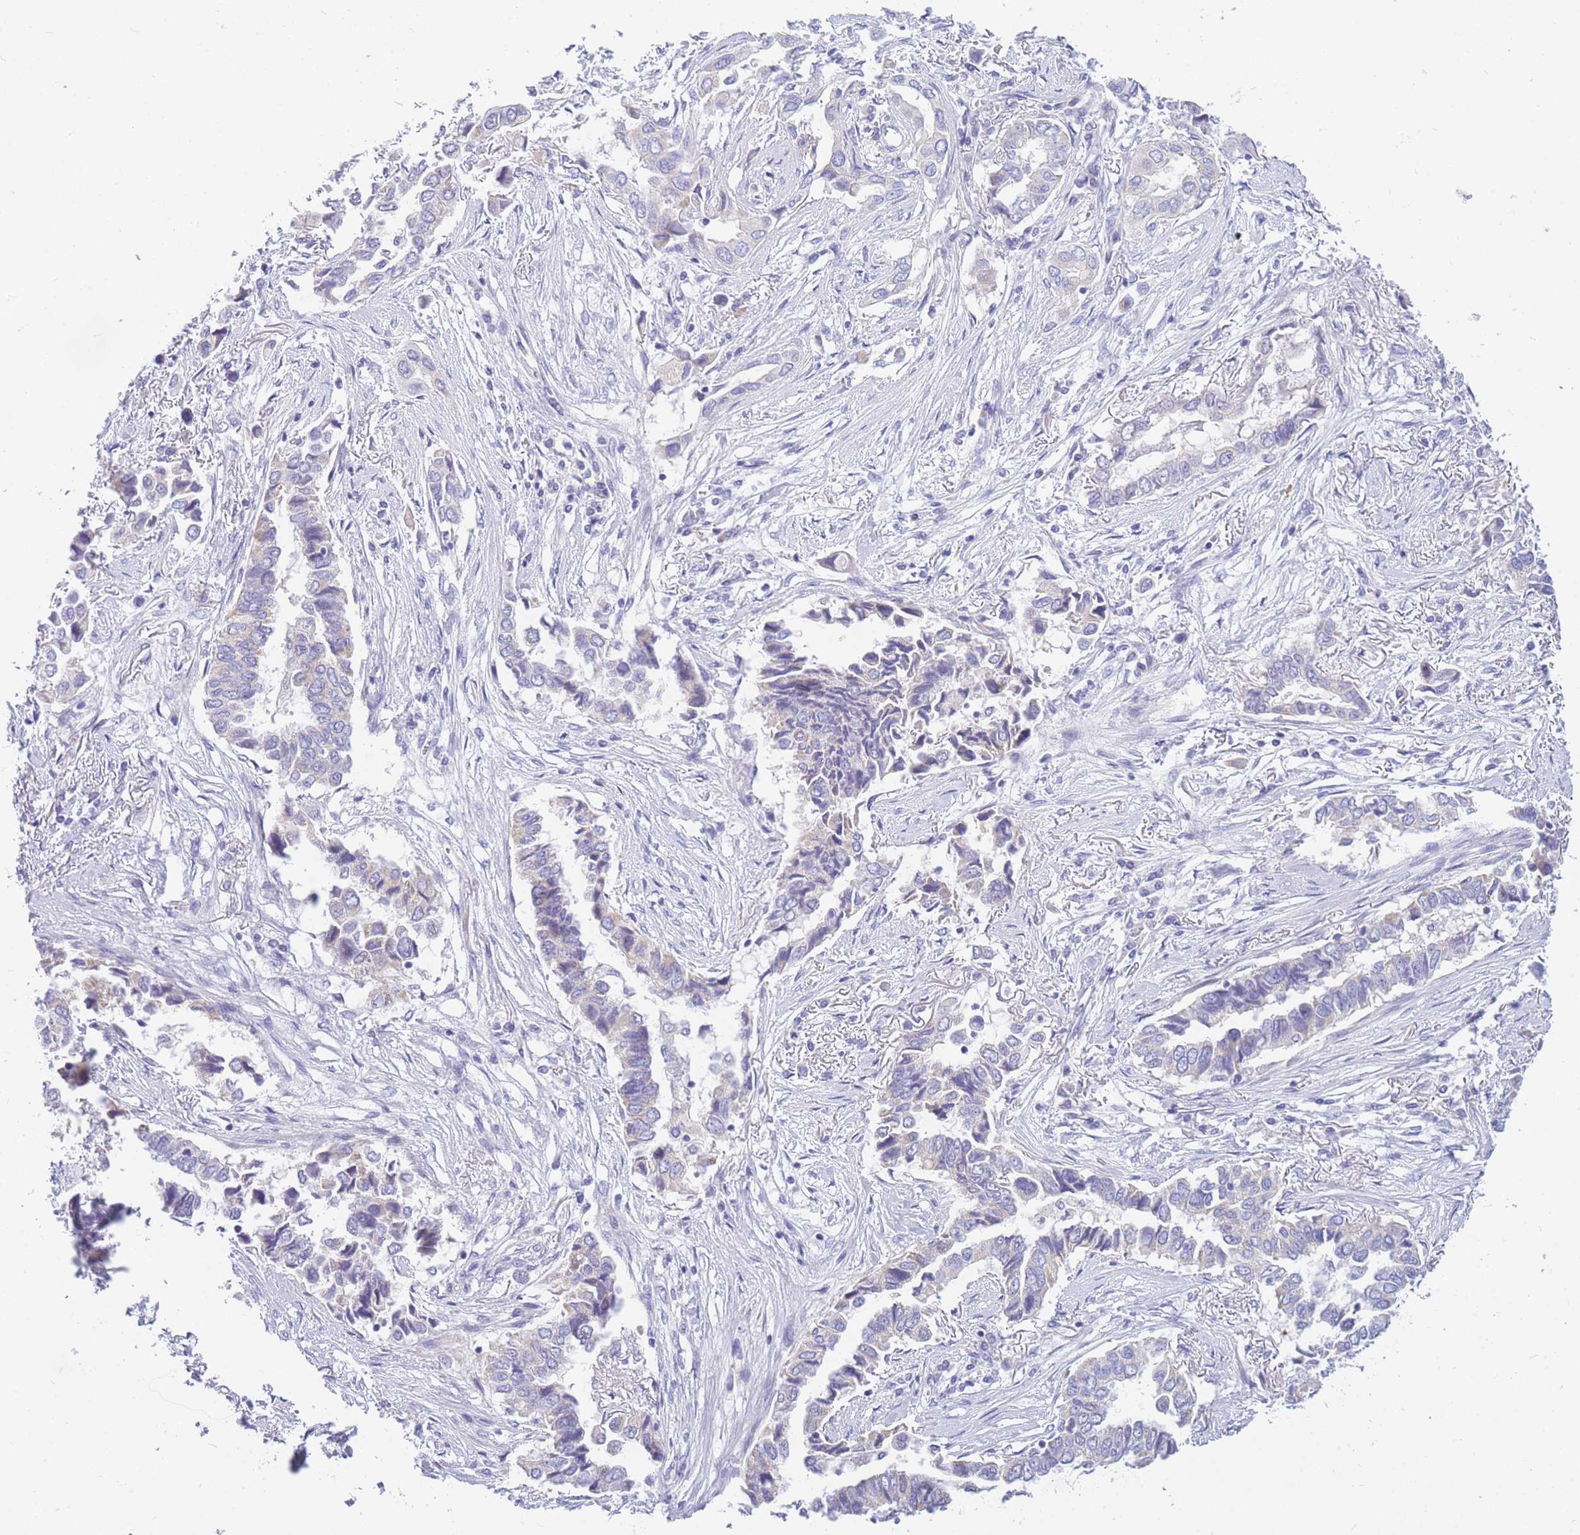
{"staining": {"intensity": "negative", "quantity": "none", "location": "none"}, "tissue": "lung cancer", "cell_type": "Tumor cells", "image_type": "cancer", "snomed": [{"axis": "morphology", "description": "Adenocarcinoma, NOS"}, {"axis": "topography", "description": "Lung"}], "caption": "IHC of adenocarcinoma (lung) displays no expression in tumor cells. (Brightfield microscopy of DAB IHC at high magnification).", "gene": "DHRS11", "patient": {"sex": "female", "age": 76}}